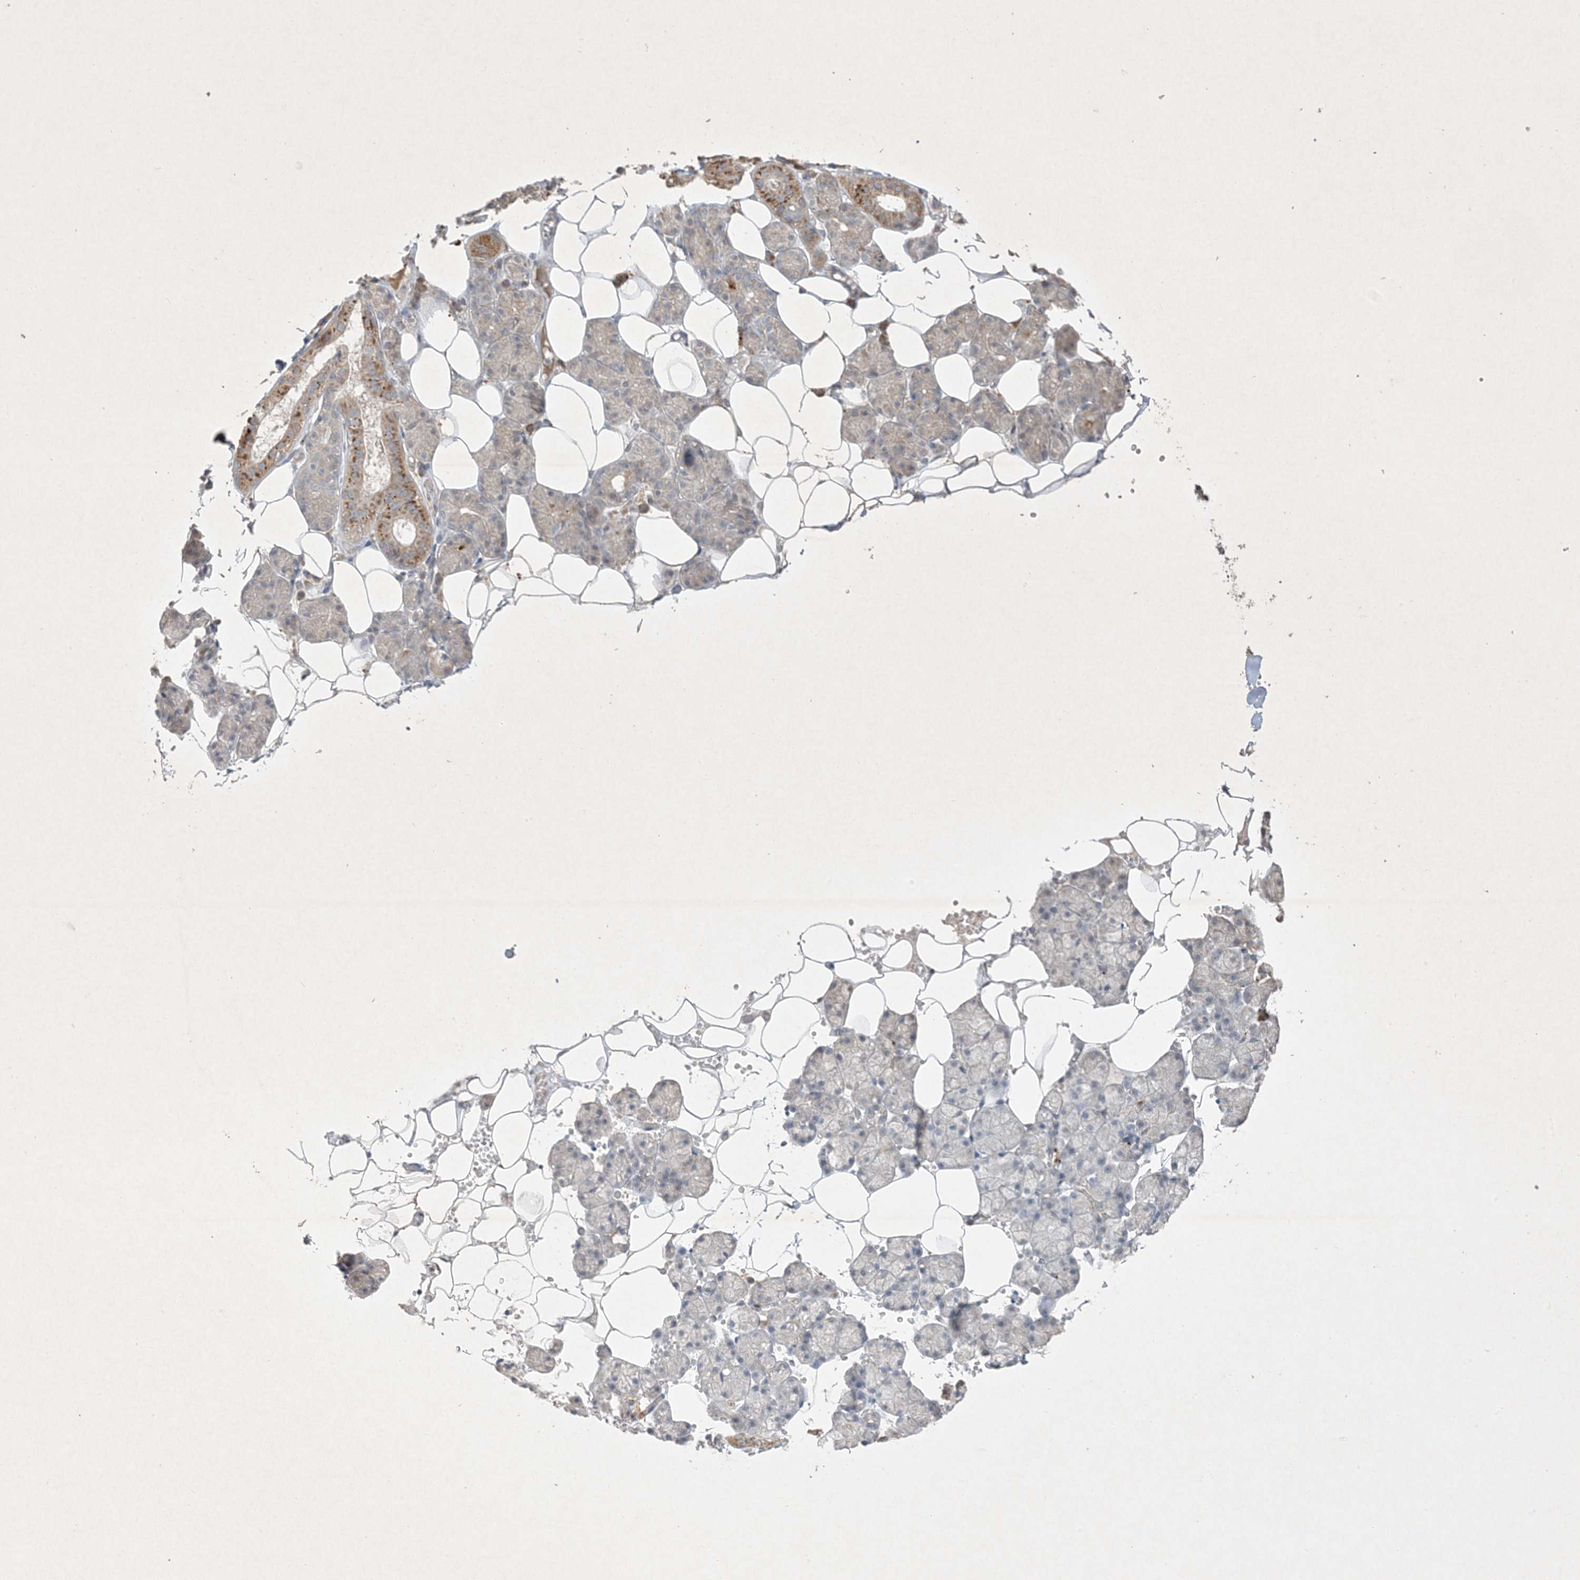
{"staining": {"intensity": "moderate", "quantity": "<25%", "location": "cytoplasmic/membranous"}, "tissue": "salivary gland", "cell_type": "Glandular cells", "image_type": "normal", "snomed": [{"axis": "morphology", "description": "Normal tissue, NOS"}, {"axis": "topography", "description": "Salivary gland"}], "caption": "Protein expression analysis of benign salivary gland exhibits moderate cytoplasmic/membranous expression in about <25% of glandular cells.", "gene": "PRSS36", "patient": {"sex": "male", "age": 62}}